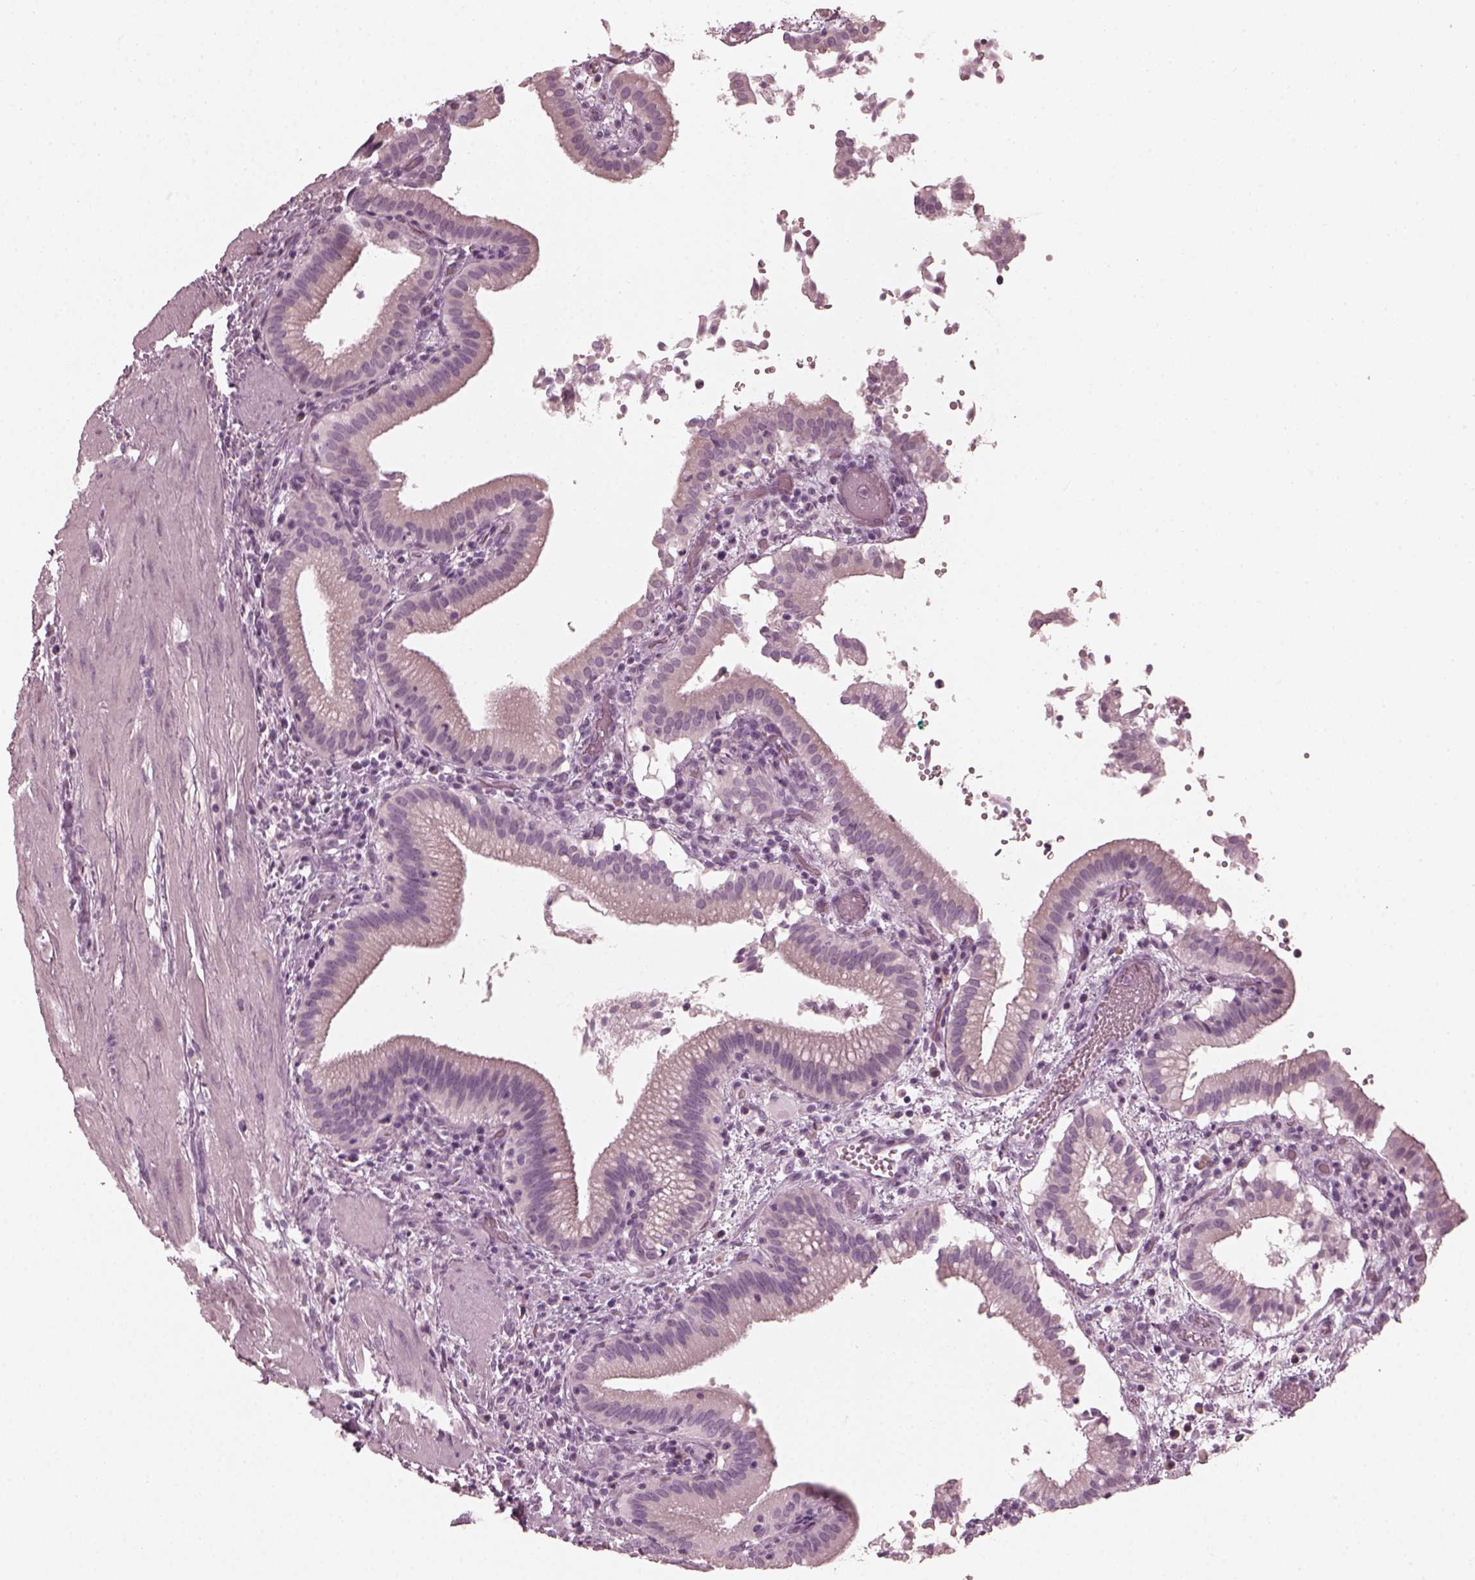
{"staining": {"intensity": "negative", "quantity": "none", "location": "none"}, "tissue": "gallbladder", "cell_type": "Glandular cells", "image_type": "normal", "snomed": [{"axis": "morphology", "description": "Normal tissue, NOS"}, {"axis": "topography", "description": "Gallbladder"}], "caption": "There is no significant expression in glandular cells of gallbladder.", "gene": "SAXO2", "patient": {"sex": "male", "age": 42}}